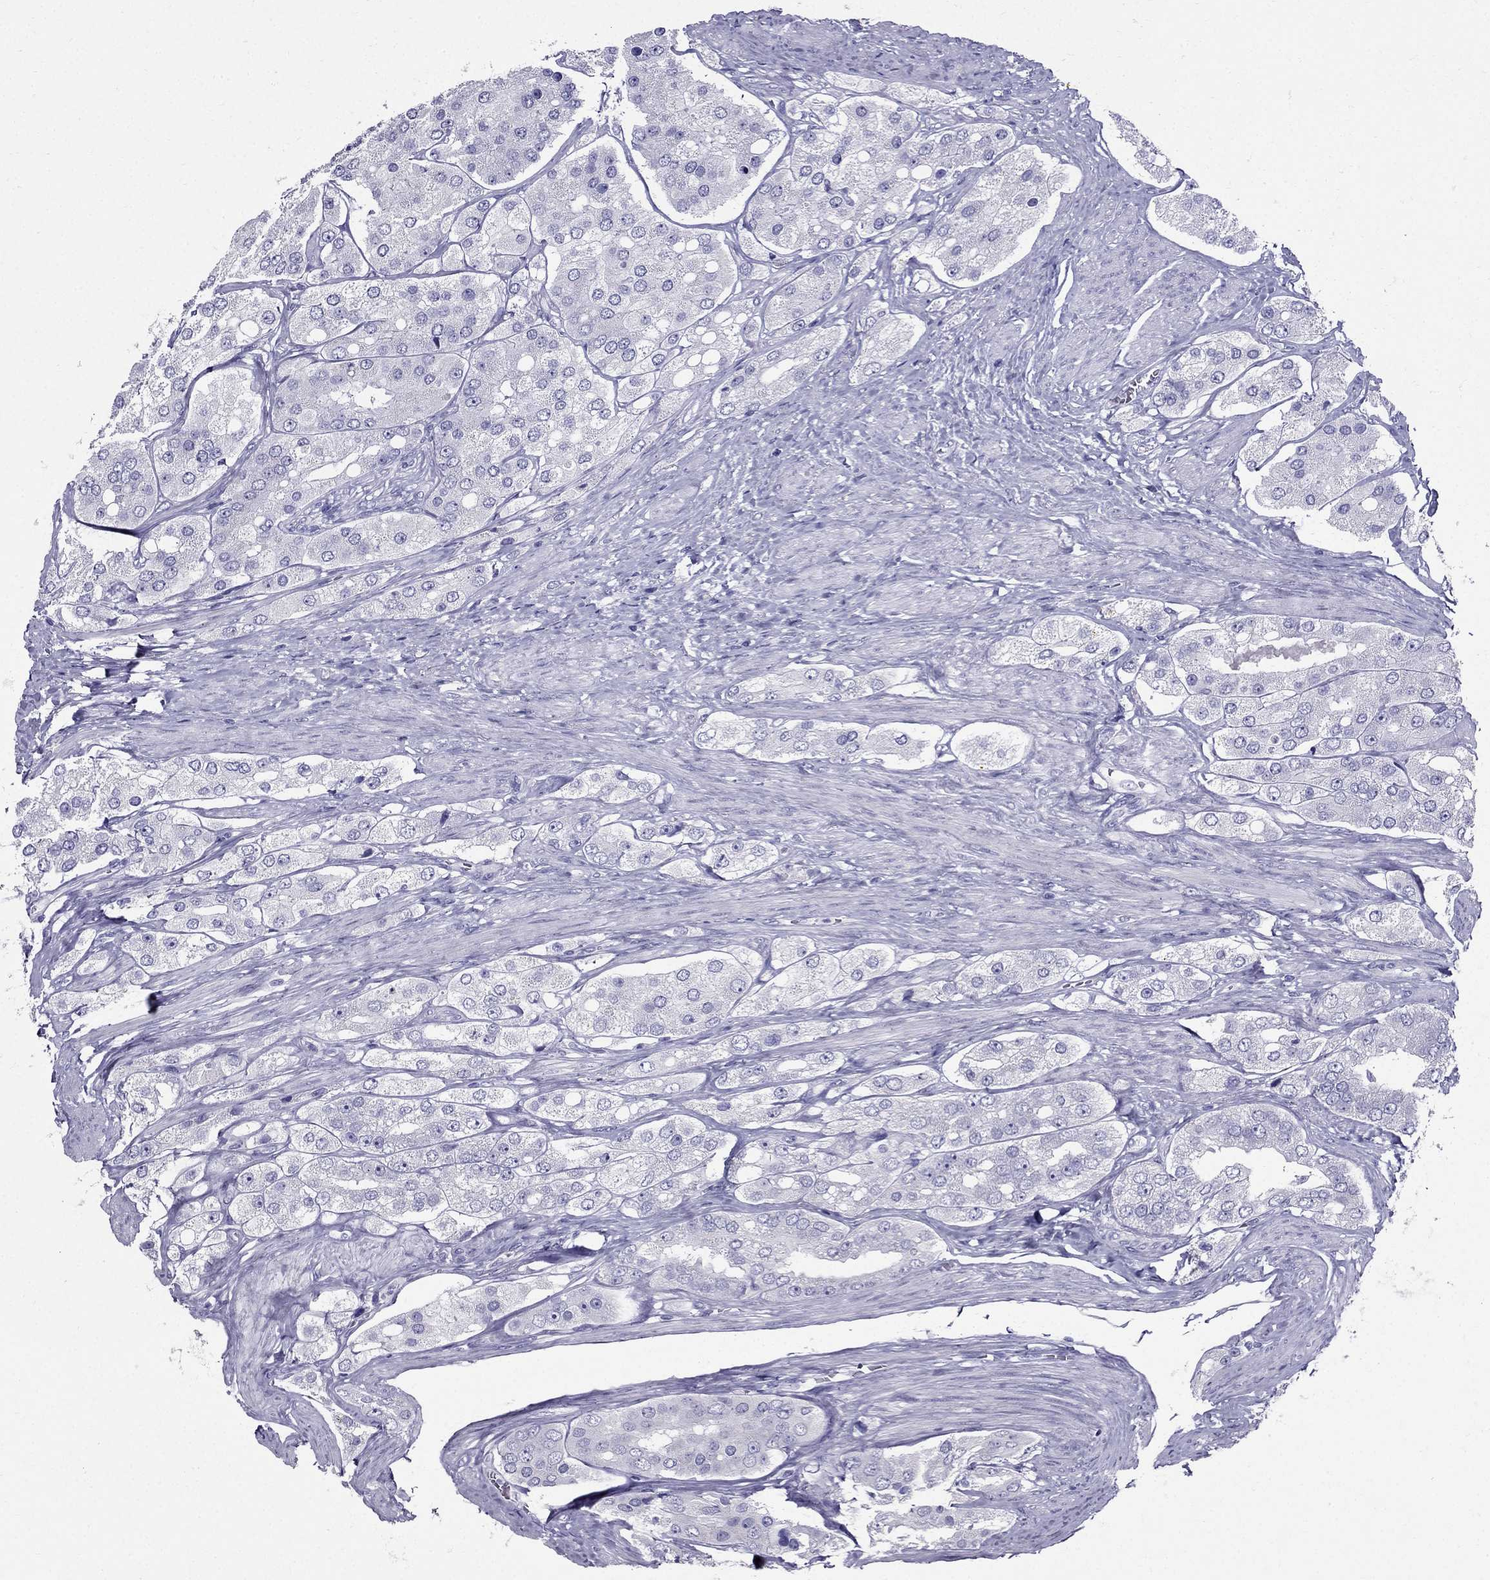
{"staining": {"intensity": "negative", "quantity": "none", "location": "none"}, "tissue": "prostate cancer", "cell_type": "Tumor cells", "image_type": "cancer", "snomed": [{"axis": "morphology", "description": "Adenocarcinoma, Low grade"}, {"axis": "topography", "description": "Prostate"}], "caption": "Histopathology image shows no significant protein staining in tumor cells of prostate adenocarcinoma (low-grade). Nuclei are stained in blue.", "gene": "ZNF541", "patient": {"sex": "male", "age": 69}}